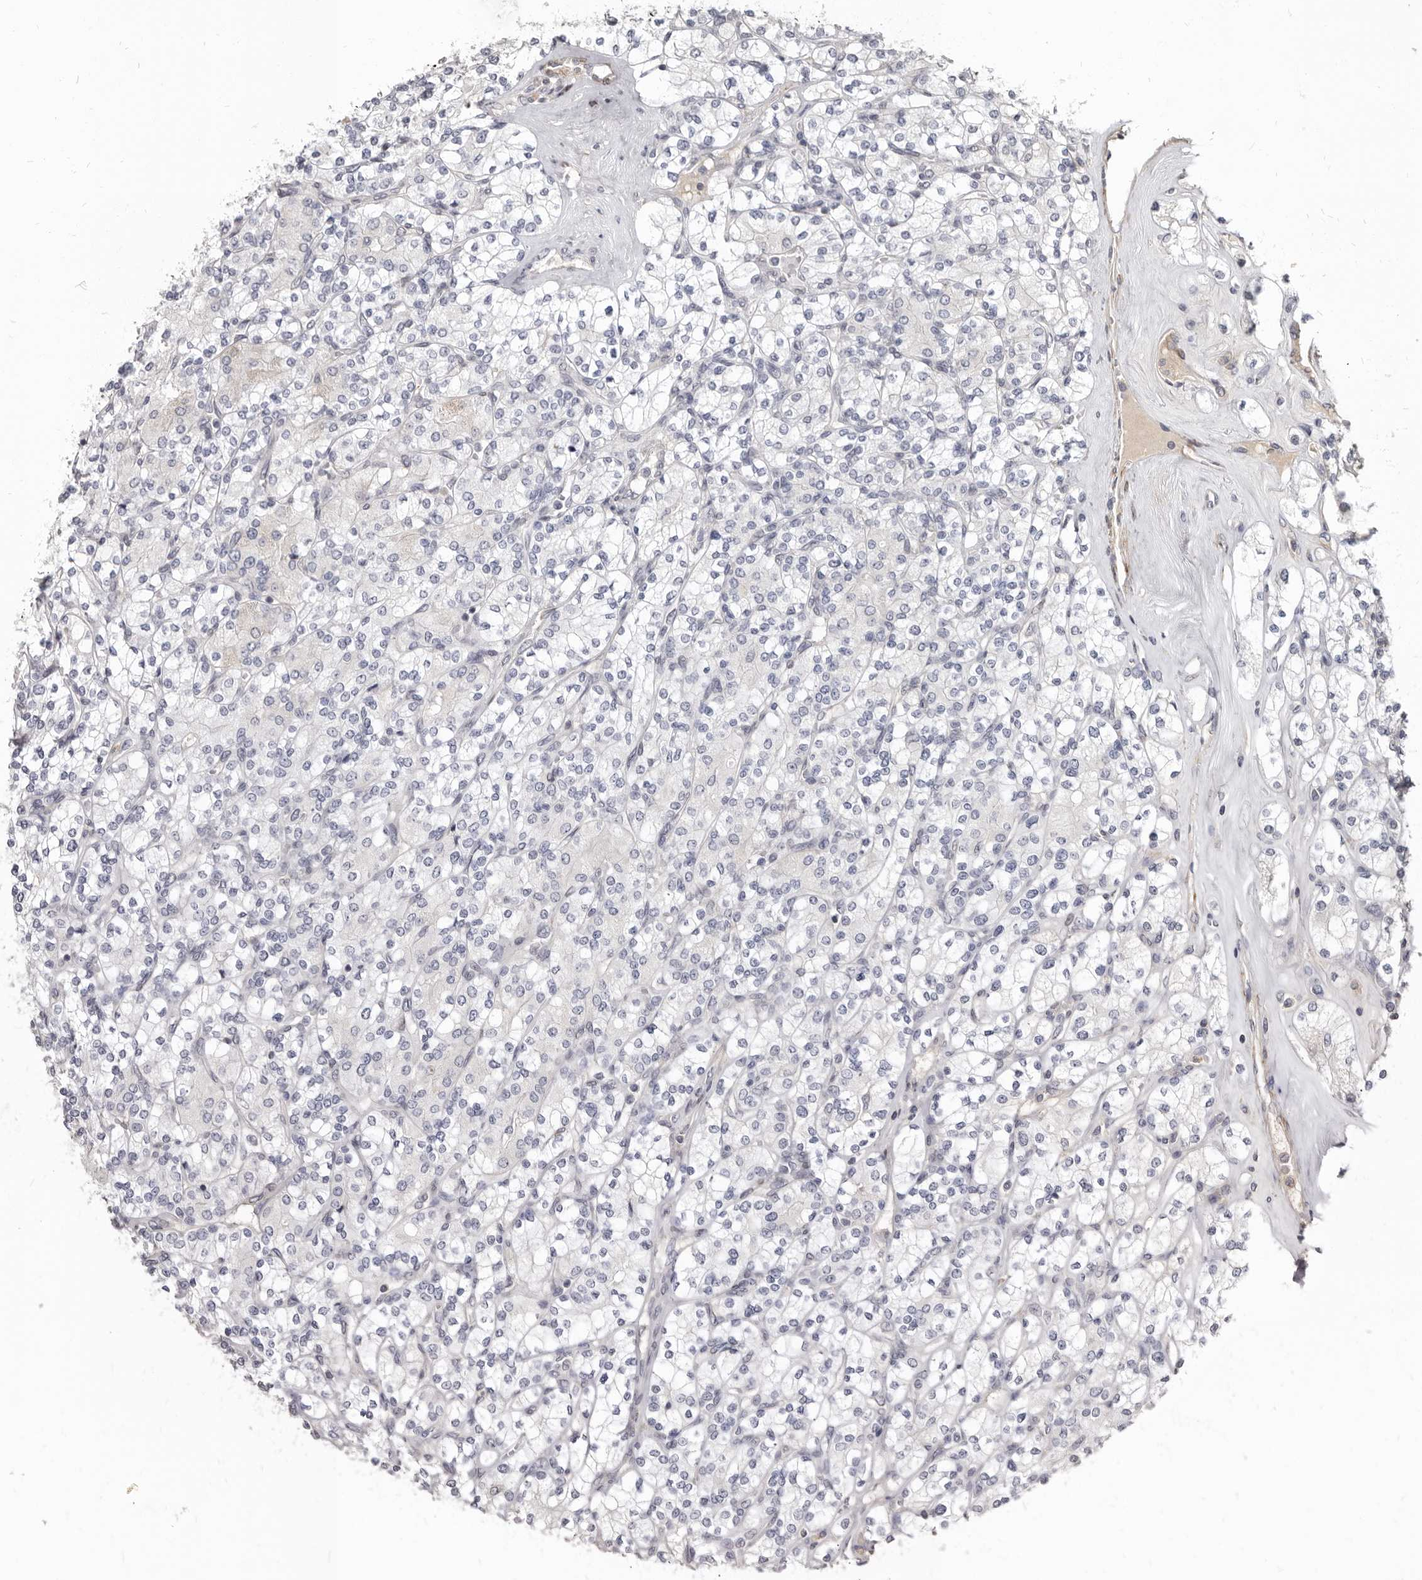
{"staining": {"intensity": "negative", "quantity": "none", "location": "none"}, "tissue": "renal cancer", "cell_type": "Tumor cells", "image_type": "cancer", "snomed": [{"axis": "morphology", "description": "Adenocarcinoma, NOS"}, {"axis": "topography", "description": "Kidney"}], "caption": "Renal cancer (adenocarcinoma) was stained to show a protein in brown. There is no significant positivity in tumor cells. (Stains: DAB IHC with hematoxylin counter stain, Microscopy: brightfield microscopy at high magnification).", "gene": "MRGPRF", "patient": {"sex": "male", "age": 77}}